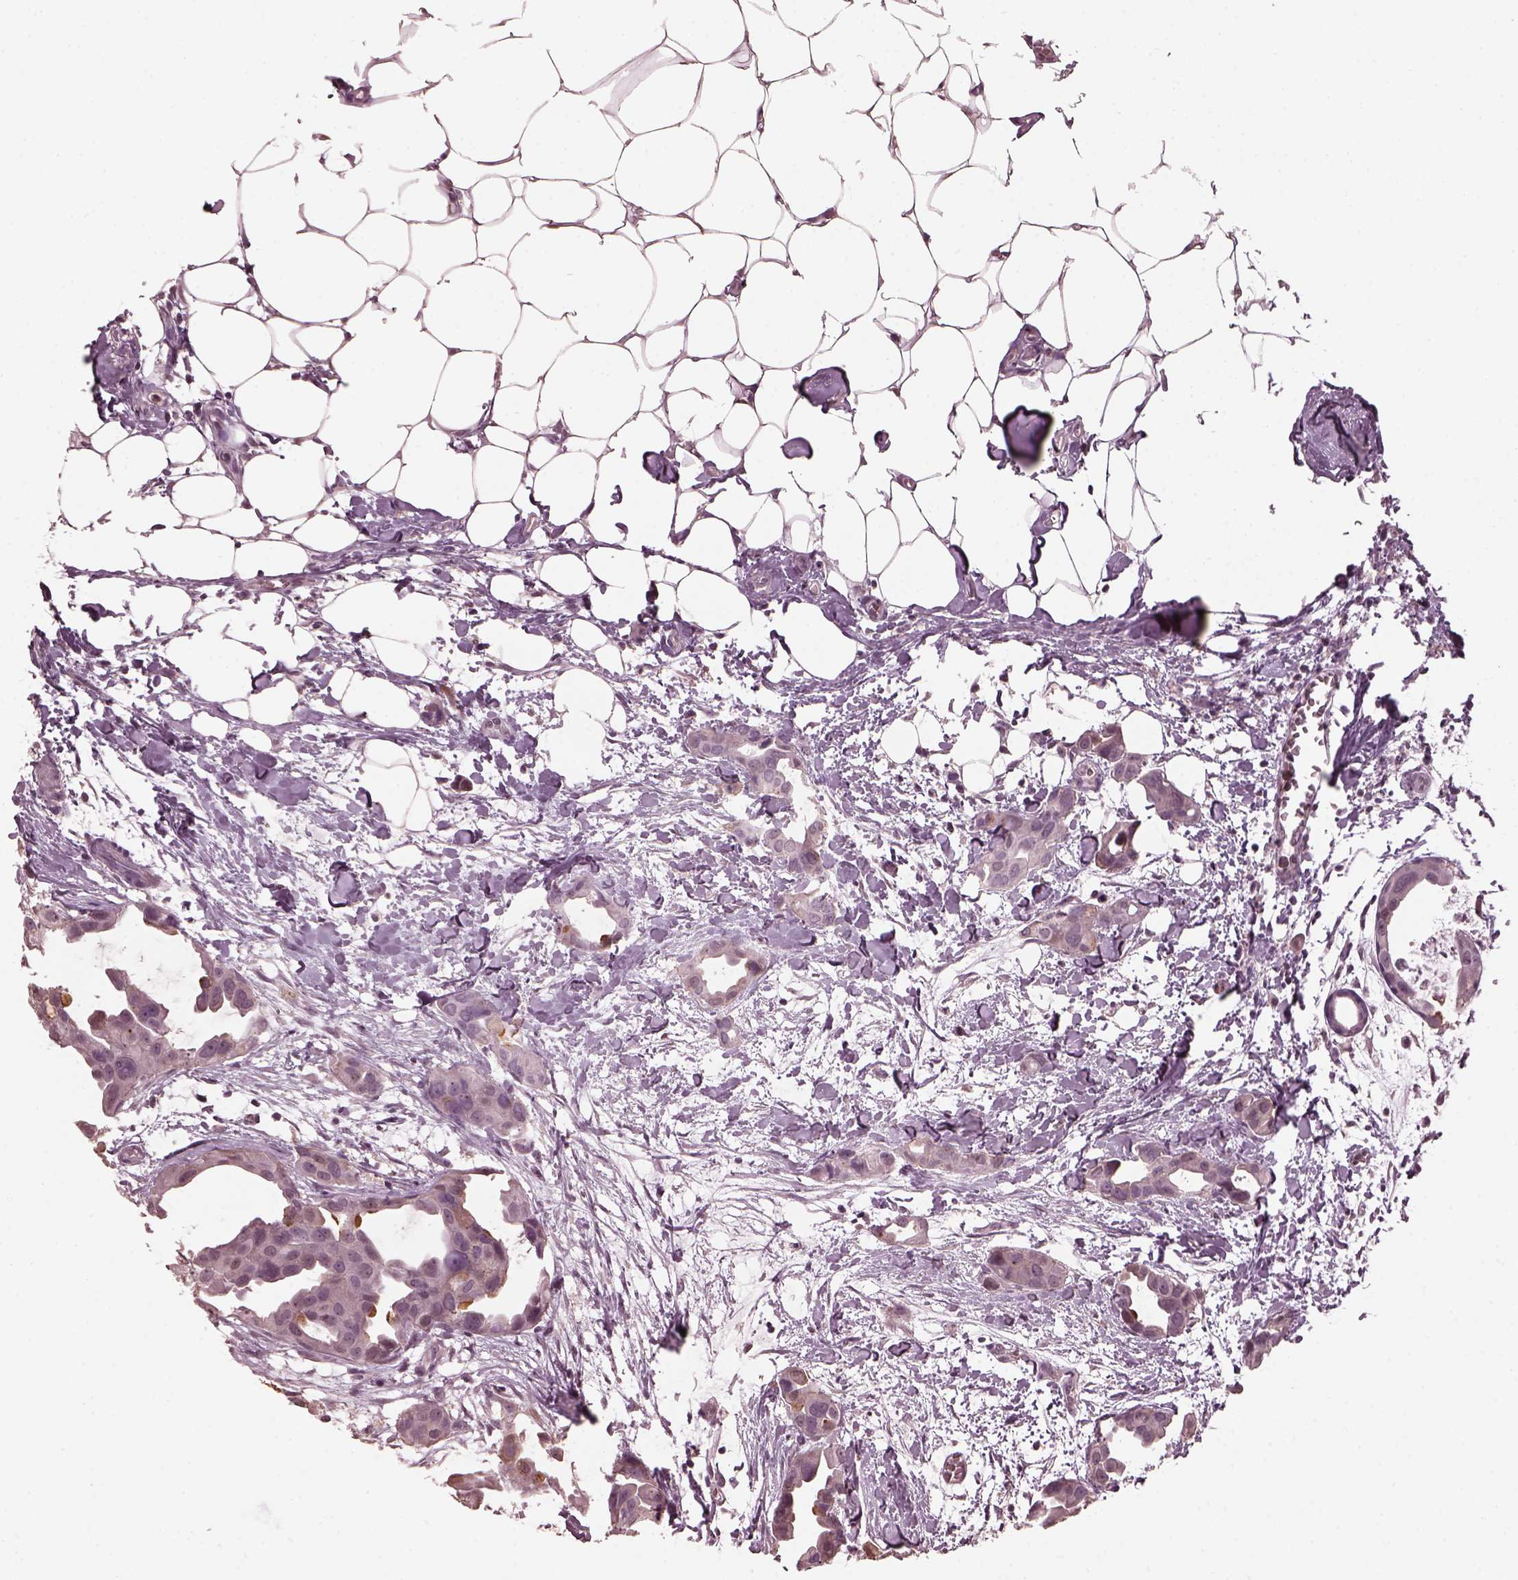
{"staining": {"intensity": "negative", "quantity": "none", "location": "none"}, "tissue": "breast cancer", "cell_type": "Tumor cells", "image_type": "cancer", "snomed": [{"axis": "morphology", "description": "Duct carcinoma"}, {"axis": "topography", "description": "Breast"}], "caption": "Histopathology image shows no significant protein expression in tumor cells of breast infiltrating ductal carcinoma.", "gene": "TSKS", "patient": {"sex": "female", "age": 38}}